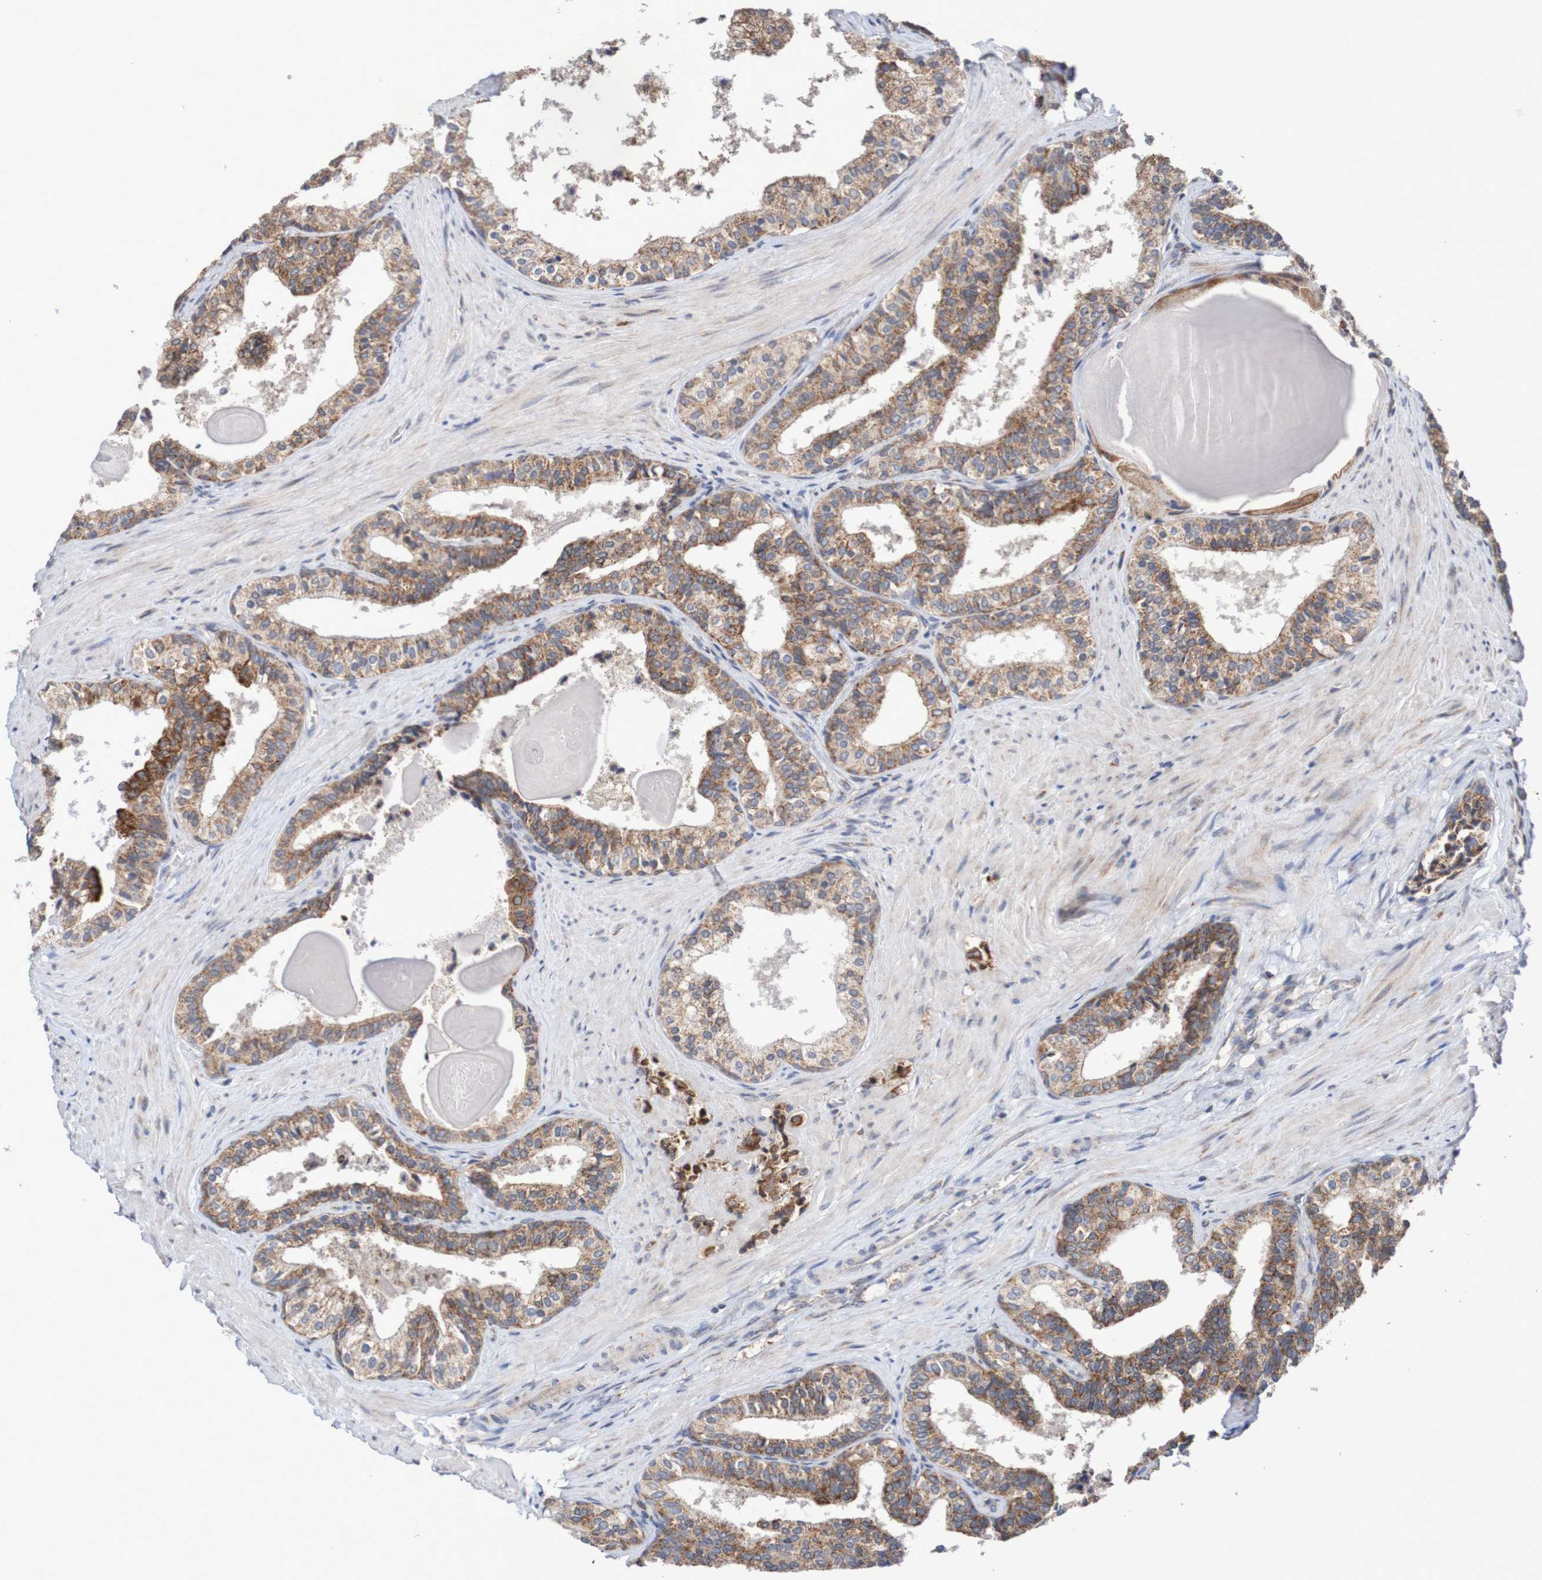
{"staining": {"intensity": "moderate", "quantity": ">75%", "location": "cytoplasmic/membranous"}, "tissue": "prostate cancer", "cell_type": "Tumor cells", "image_type": "cancer", "snomed": [{"axis": "morphology", "description": "Adenocarcinoma, Low grade"}, {"axis": "topography", "description": "Prostate"}], "caption": "Human prostate cancer stained with a protein marker demonstrates moderate staining in tumor cells.", "gene": "DVL1", "patient": {"sex": "male", "age": 60}}